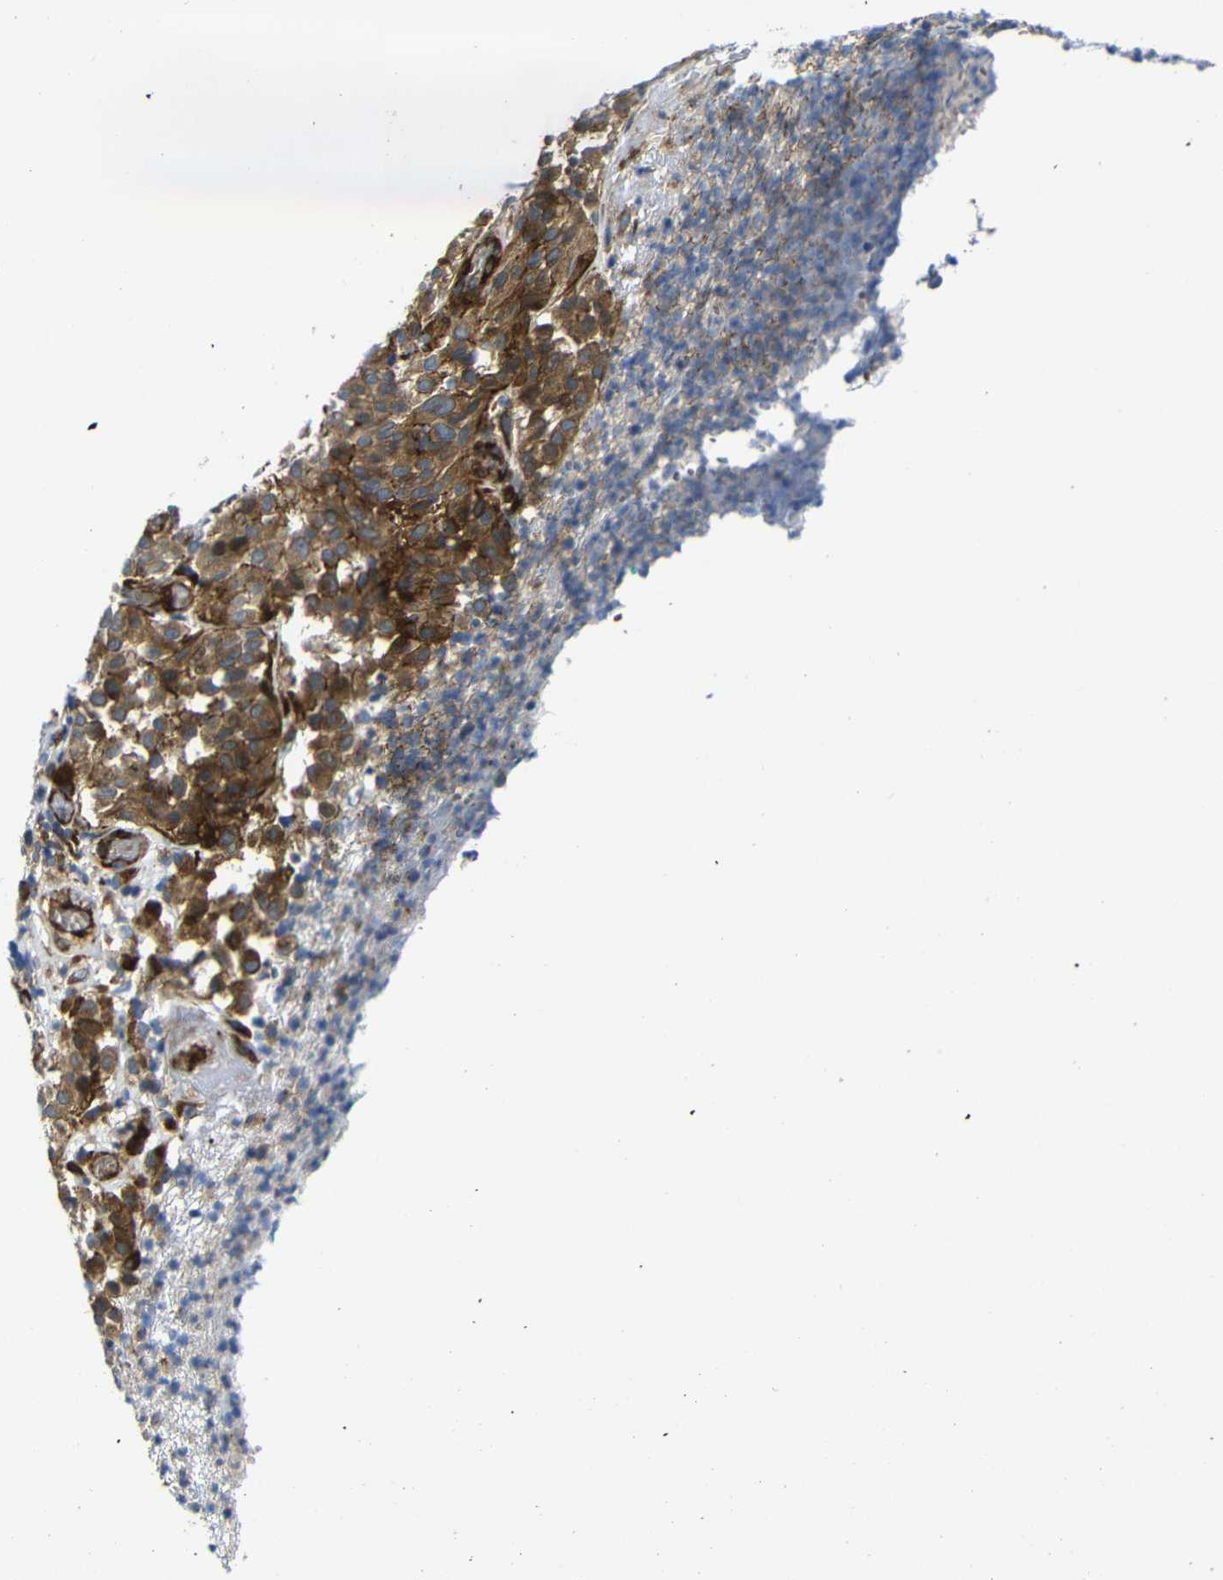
{"staining": {"intensity": "strong", "quantity": "25%-75%", "location": "cytoplasmic/membranous"}, "tissue": "melanoma", "cell_type": "Tumor cells", "image_type": "cancer", "snomed": [{"axis": "morphology", "description": "Malignant melanoma, NOS"}, {"axis": "topography", "description": "Skin"}], "caption": "Protein staining of melanoma tissue demonstrates strong cytoplasmic/membranous expression in approximately 25%-75% of tumor cells.", "gene": "PARP14", "patient": {"sex": "female", "age": 46}}